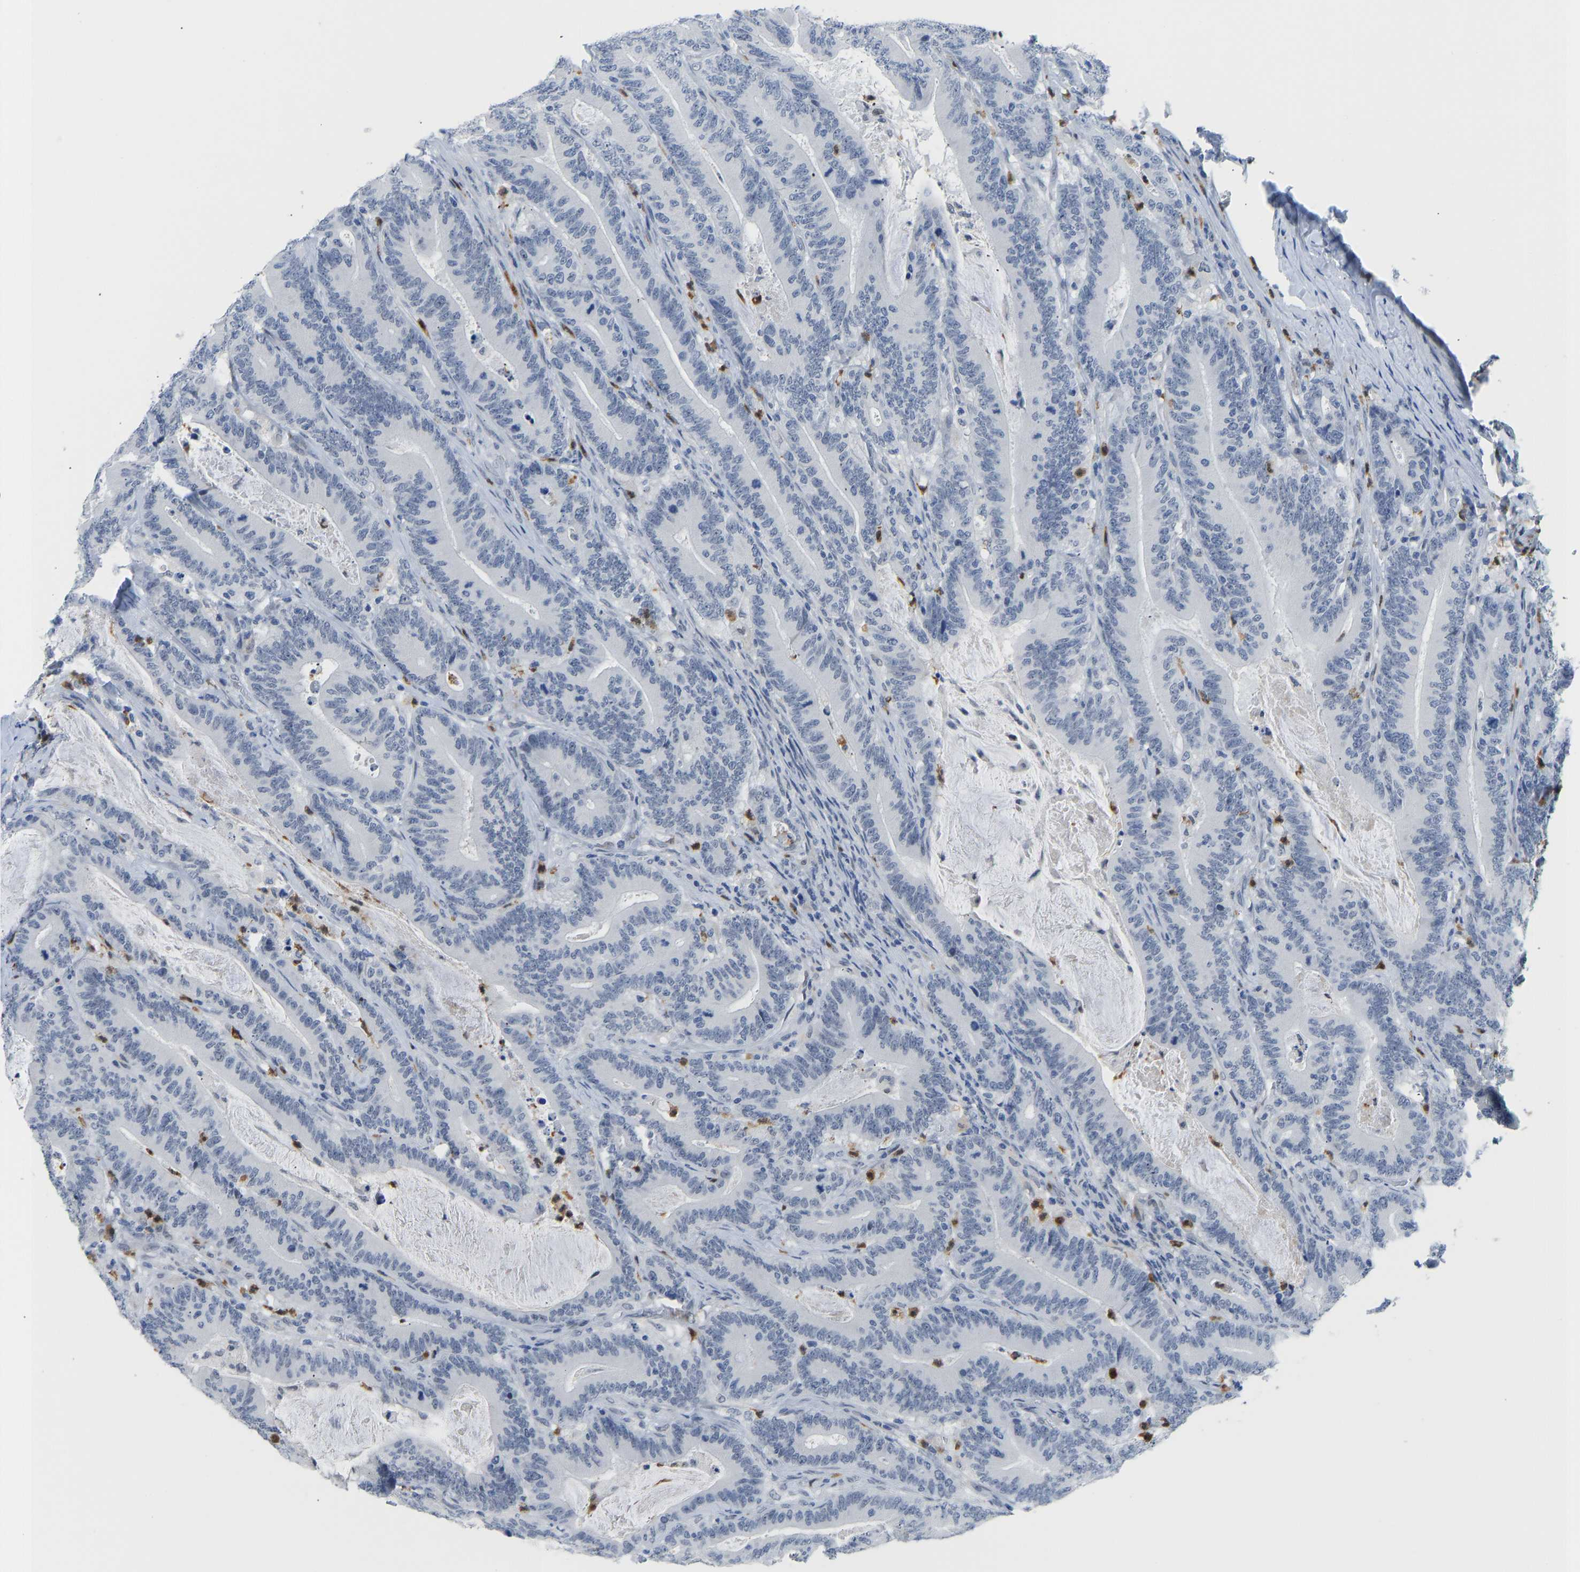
{"staining": {"intensity": "negative", "quantity": "none", "location": "none"}, "tissue": "colorectal cancer", "cell_type": "Tumor cells", "image_type": "cancer", "snomed": [{"axis": "morphology", "description": "Adenocarcinoma, NOS"}, {"axis": "topography", "description": "Colon"}], "caption": "A high-resolution micrograph shows immunohistochemistry (IHC) staining of colorectal cancer, which reveals no significant staining in tumor cells.", "gene": "TXNDC2", "patient": {"sex": "female", "age": 66}}